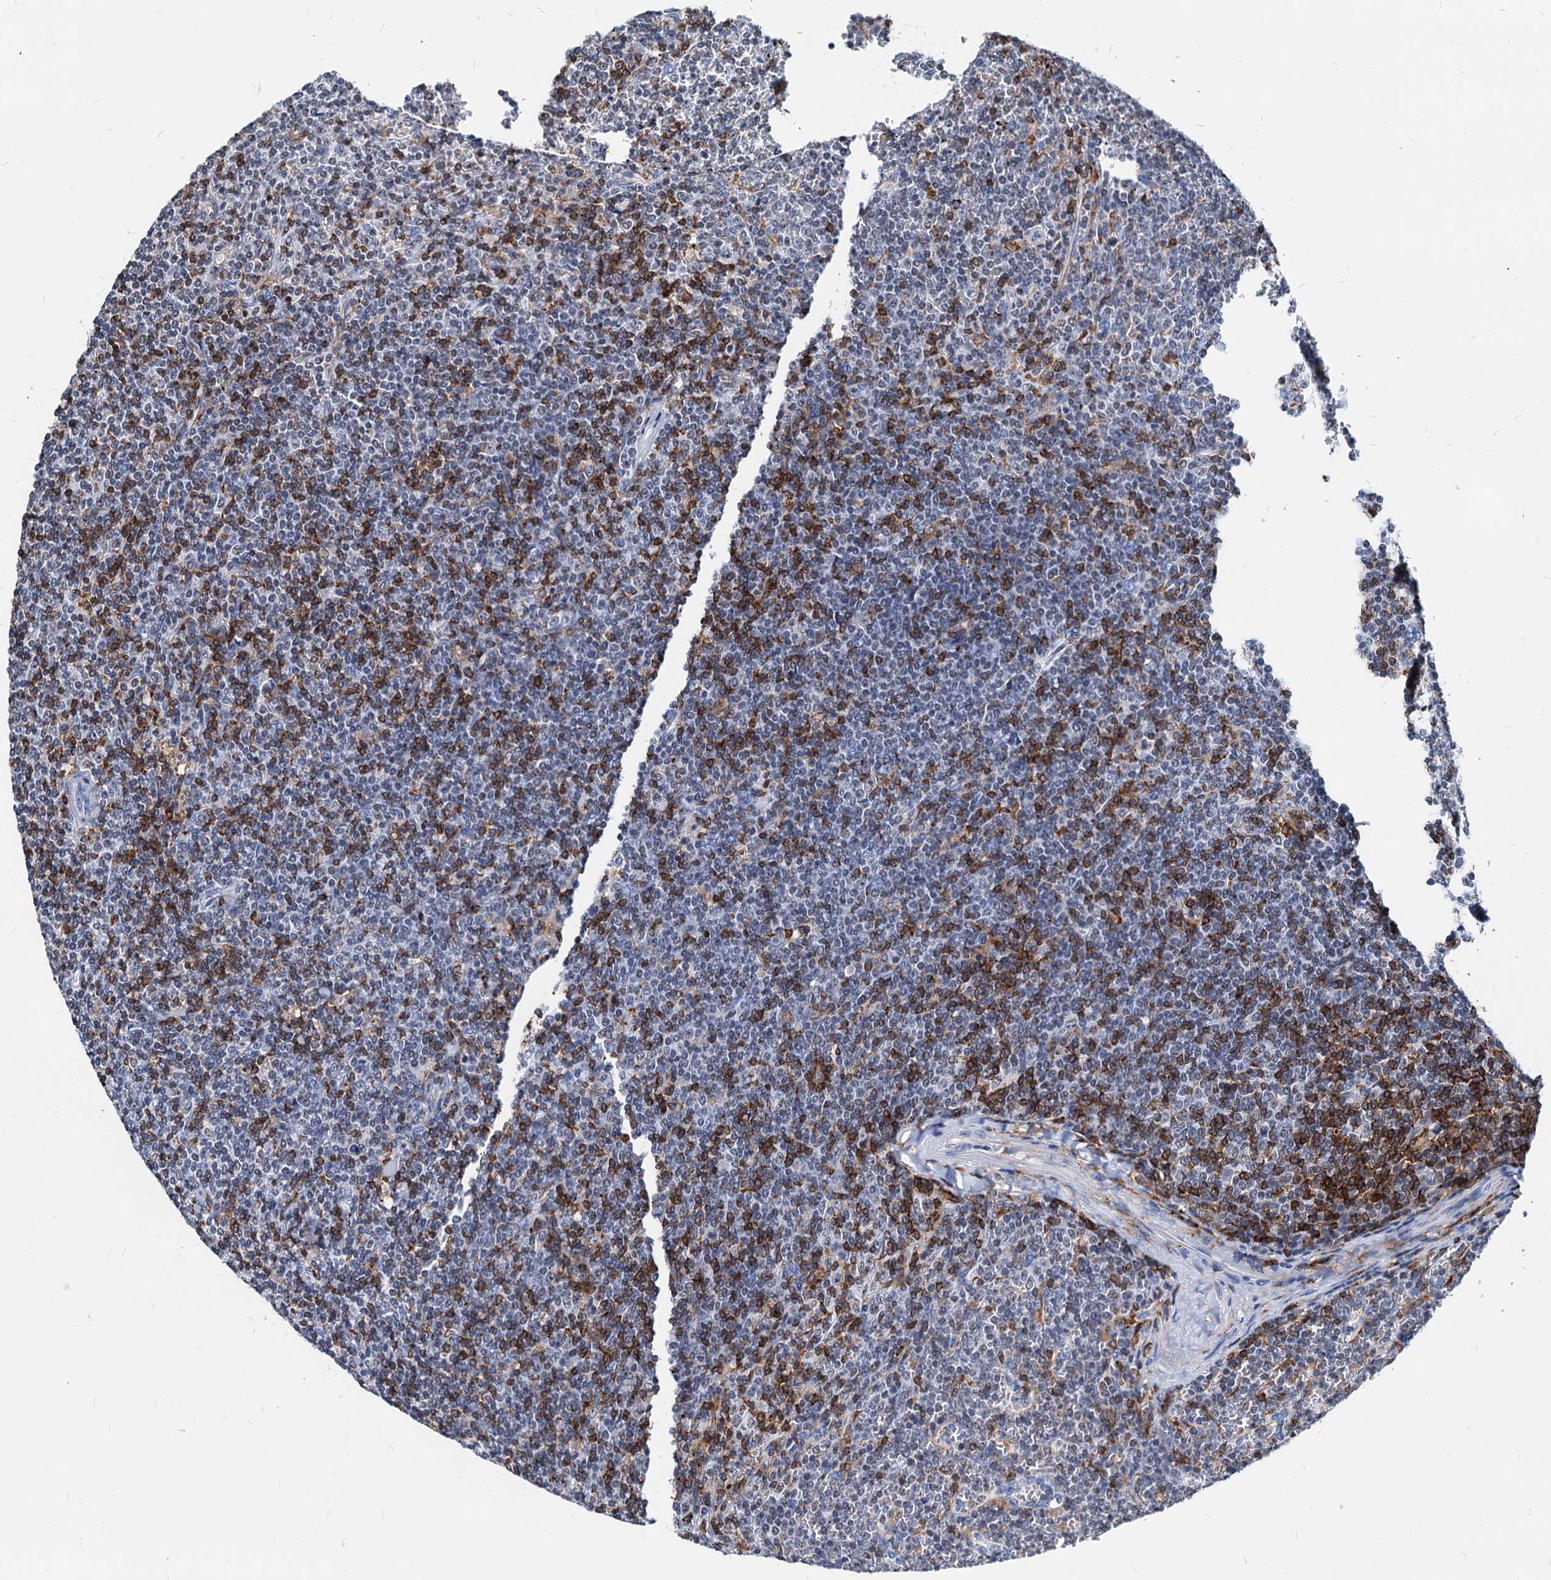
{"staining": {"intensity": "negative", "quantity": "none", "location": "none"}, "tissue": "lymphoma", "cell_type": "Tumor cells", "image_type": "cancer", "snomed": [{"axis": "morphology", "description": "Malignant lymphoma, non-Hodgkin's type, Low grade"}, {"axis": "topography", "description": "Spleen"}], "caption": "This is a histopathology image of immunohistochemistry (IHC) staining of malignant lymphoma, non-Hodgkin's type (low-grade), which shows no expression in tumor cells. Nuclei are stained in blue.", "gene": "LCP2", "patient": {"sex": "female", "age": 19}}